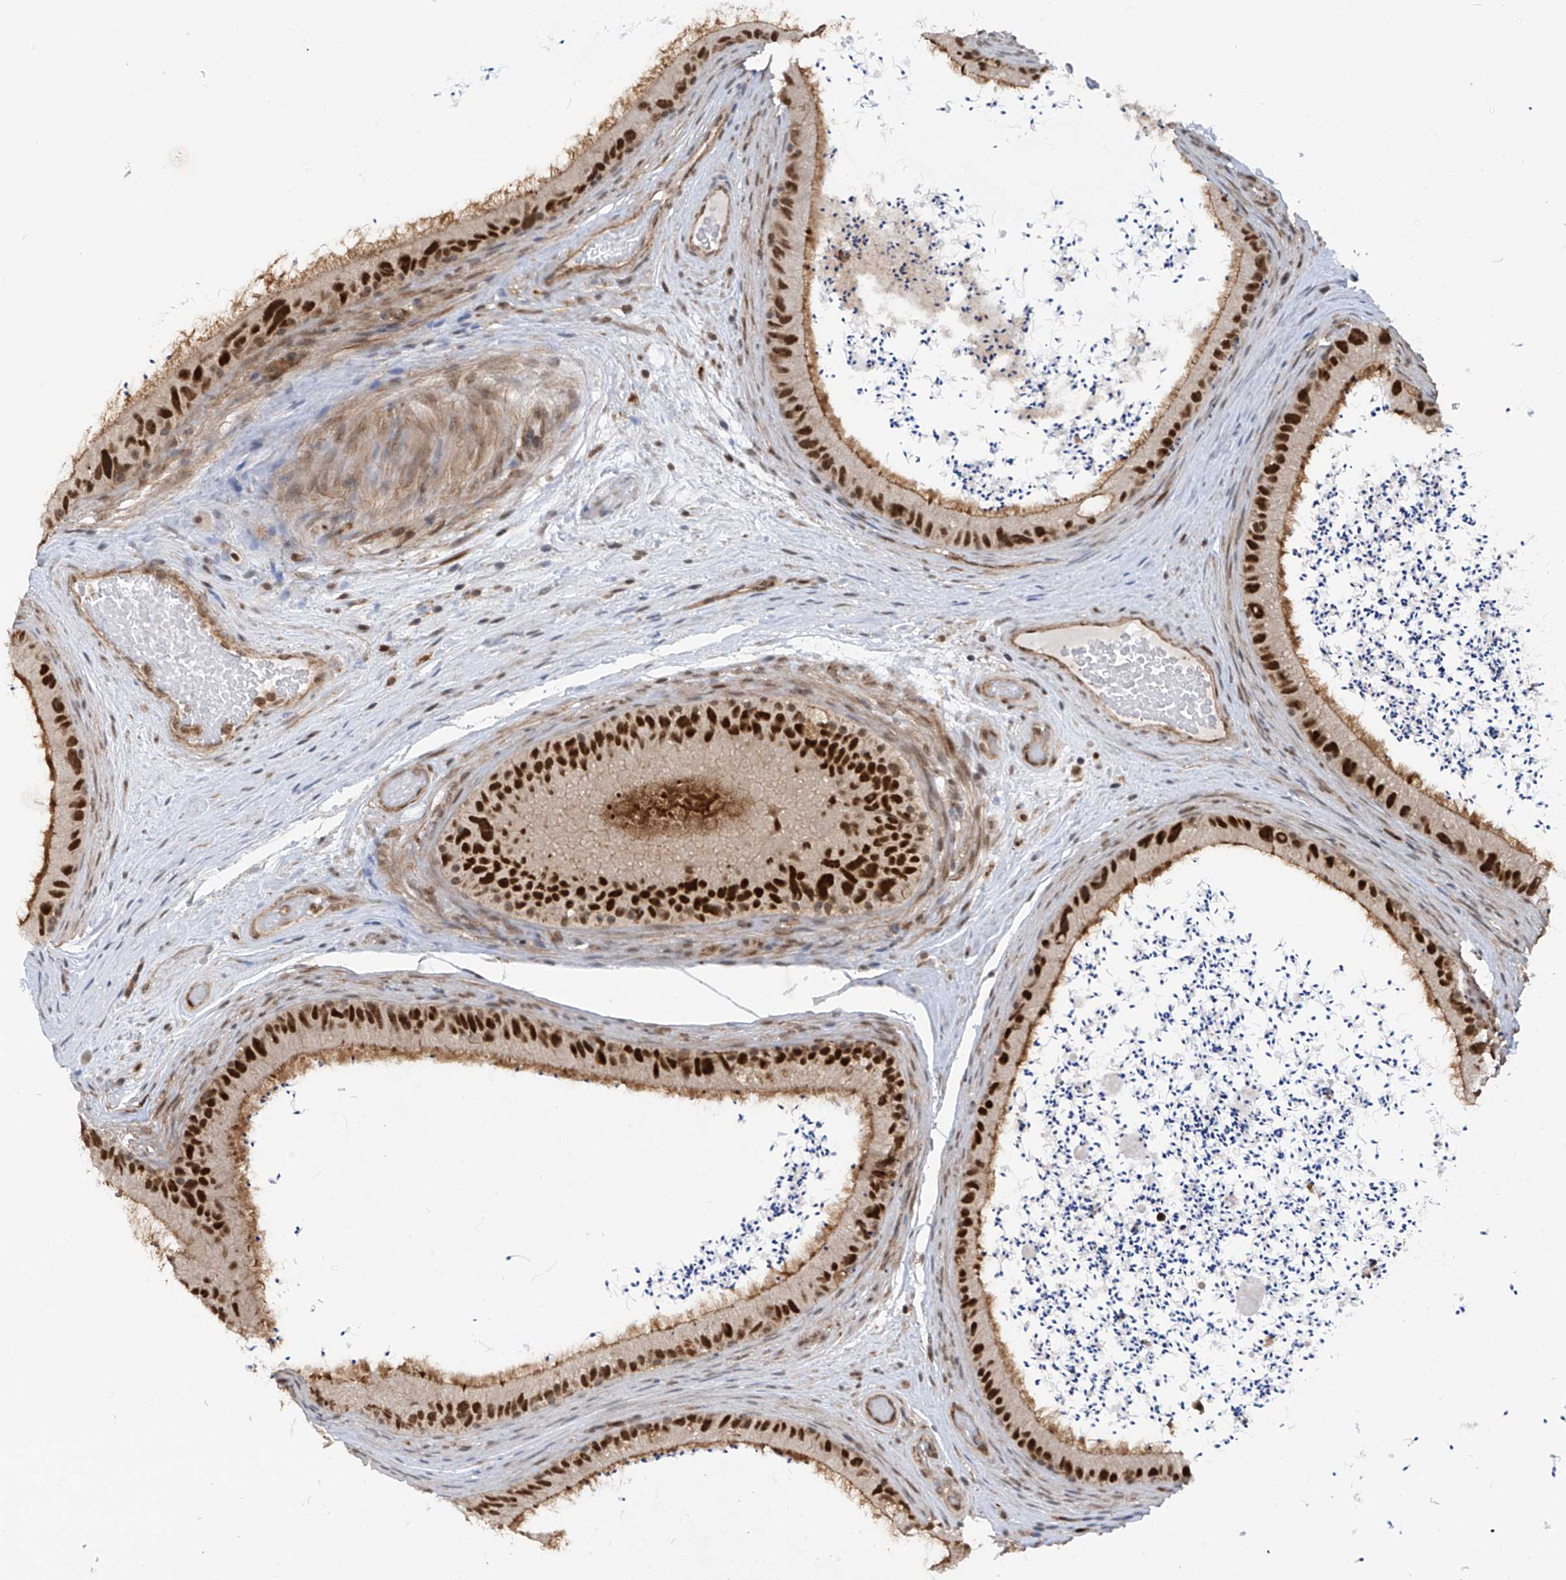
{"staining": {"intensity": "strong", "quantity": ">75%", "location": "nuclear"}, "tissue": "epididymis", "cell_type": "Glandular cells", "image_type": "normal", "snomed": [{"axis": "morphology", "description": "Normal tissue, NOS"}, {"axis": "topography", "description": "Epididymis, spermatic cord, NOS"}], "caption": "This micrograph demonstrates unremarkable epididymis stained with immunohistochemistry (IHC) to label a protein in brown. The nuclear of glandular cells show strong positivity for the protein. Nuclei are counter-stained blue.", "gene": "REPIN1", "patient": {"sex": "male", "age": 50}}